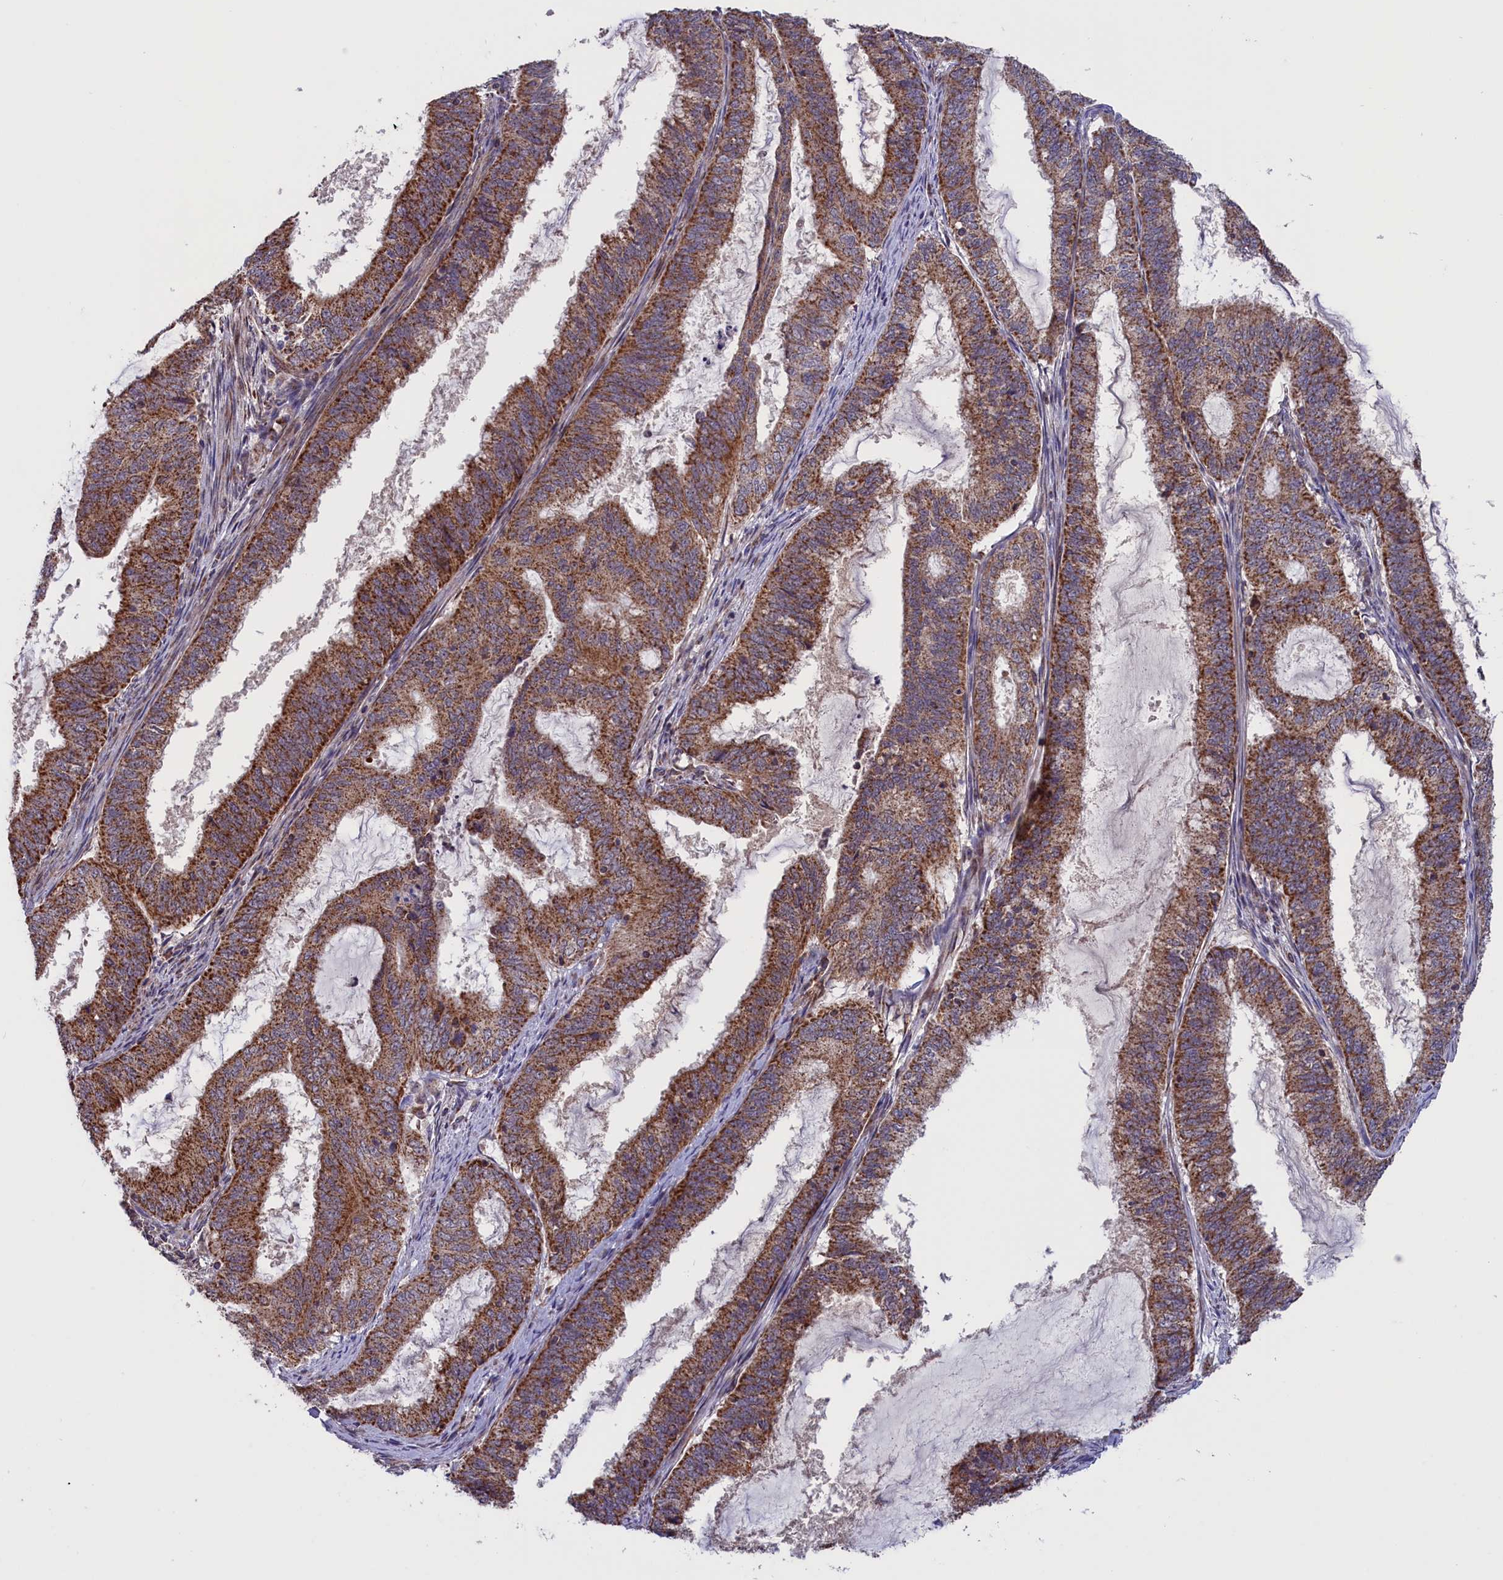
{"staining": {"intensity": "strong", "quantity": ">75%", "location": "cytoplasmic/membranous"}, "tissue": "endometrial cancer", "cell_type": "Tumor cells", "image_type": "cancer", "snomed": [{"axis": "morphology", "description": "Adenocarcinoma, NOS"}, {"axis": "topography", "description": "Endometrium"}], "caption": "Protein analysis of endometrial cancer (adenocarcinoma) tissue displays strong cytoplasmic/membranous expression in about >75% of tumor cells.", "gene": "TIMM44", "patient": {"sex": "female", "age": 51}}